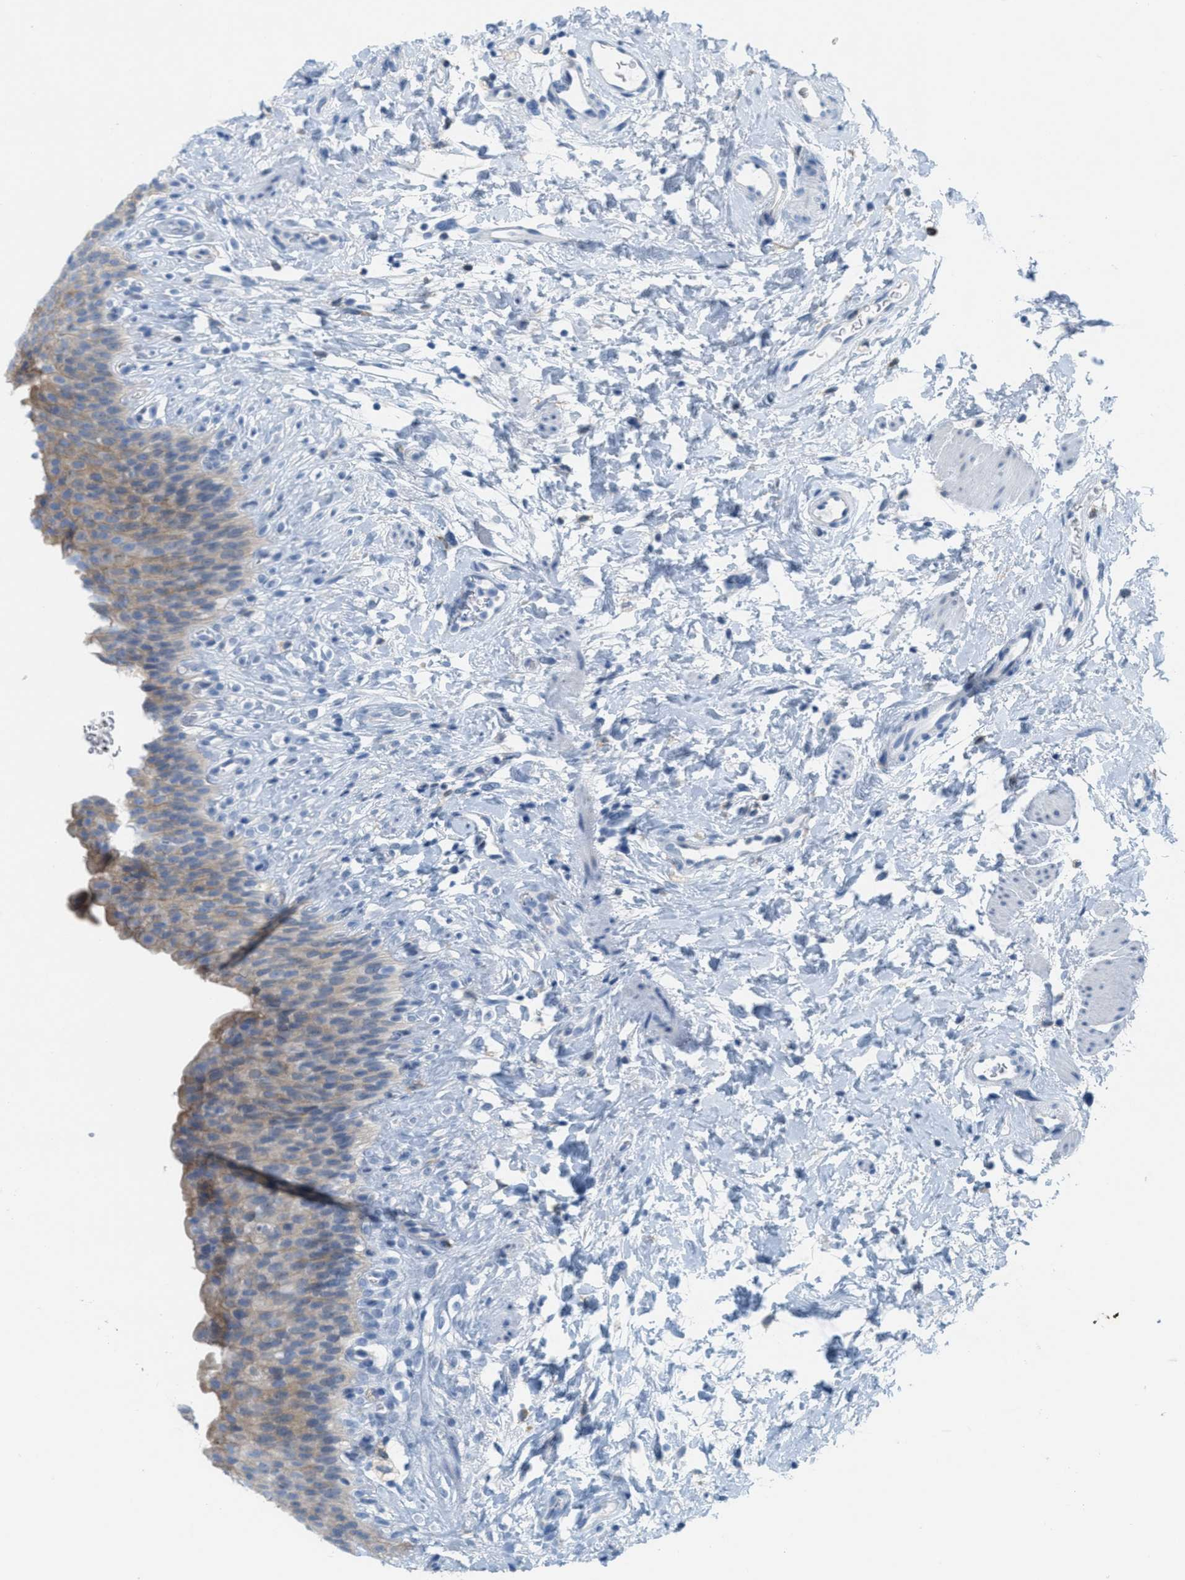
{"staining": {"intensity": "weak", "quantity": "25%-75%", "location": "cytoplasmic/membranous"}, "tissue": "urinary bladder", "cell_type": "Urothelial cells", "image_type": "normal", "snomed": [{"axis": "morphology", "description": "Normal tissue, NOS"}, {"axis": "topography", "description": "Urinary bladder"}], "caption": "A low amount of weak cytoplasmic/membranous expression is present in about 25%-75% of urothelial cells in unremarkable urinary bladder.", "gene": "TEX264", "patient": {"sex": "female", "age": 79}}